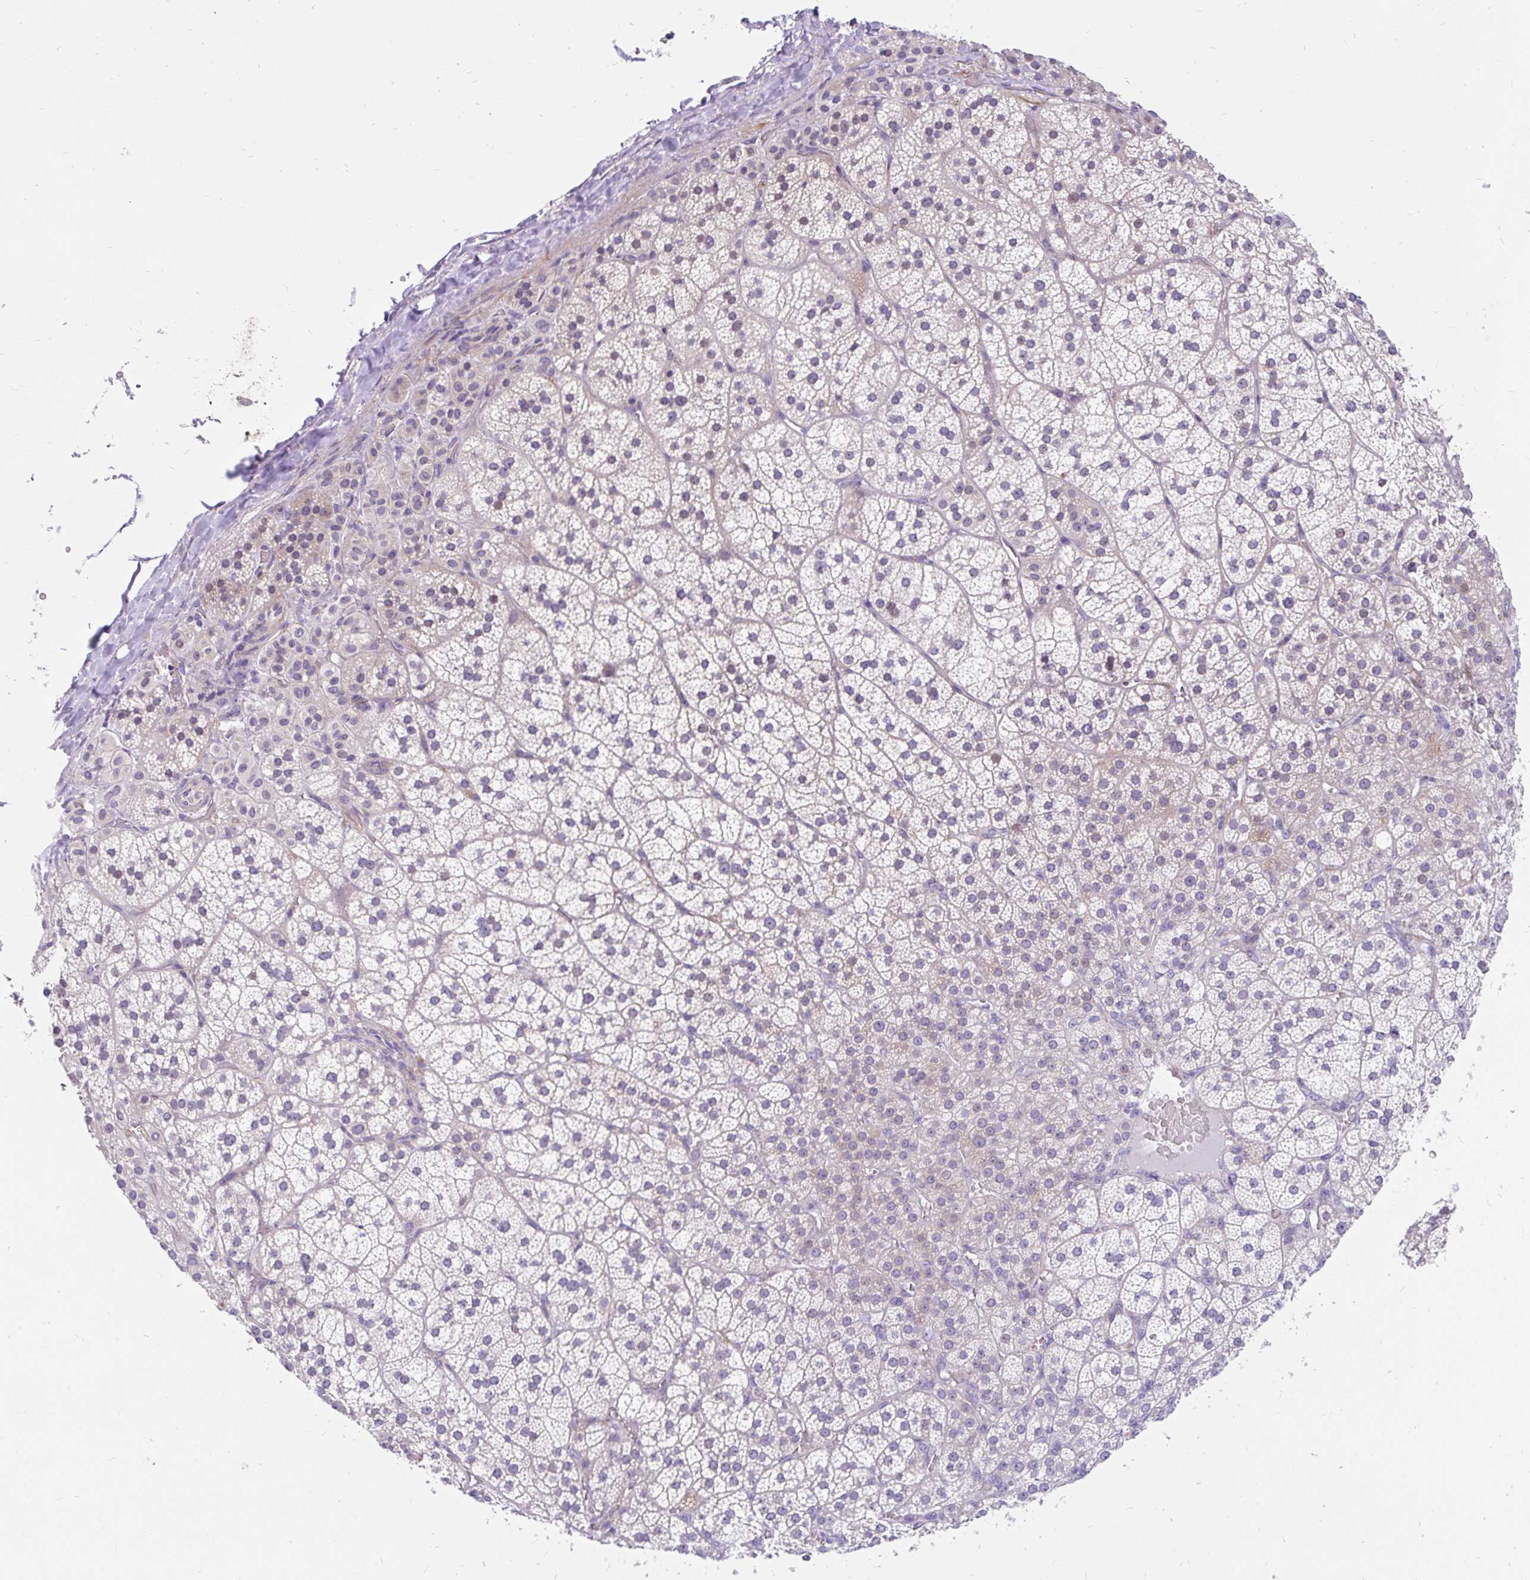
{"staining": {"intensity": "moderate", "quantity": "<25%", "location": "cytoplasmic/membranous"}, "tissue": "adrenal gland", "cell_type": "Glandular cells", "image_type": "normal", "snomed": [{"axis": "morphology", "description": "Normal tissue, NOS"}, {"axis": "topography", "description": "Adrenal gland"}], "caption": "Glandular cells exhibit moderate cytoplasmic/membranous expression in approximately <25% of cells in benign adrenal gland.", "gene": "LRRC26", "patient": {"sex": "female", "age": 60}}